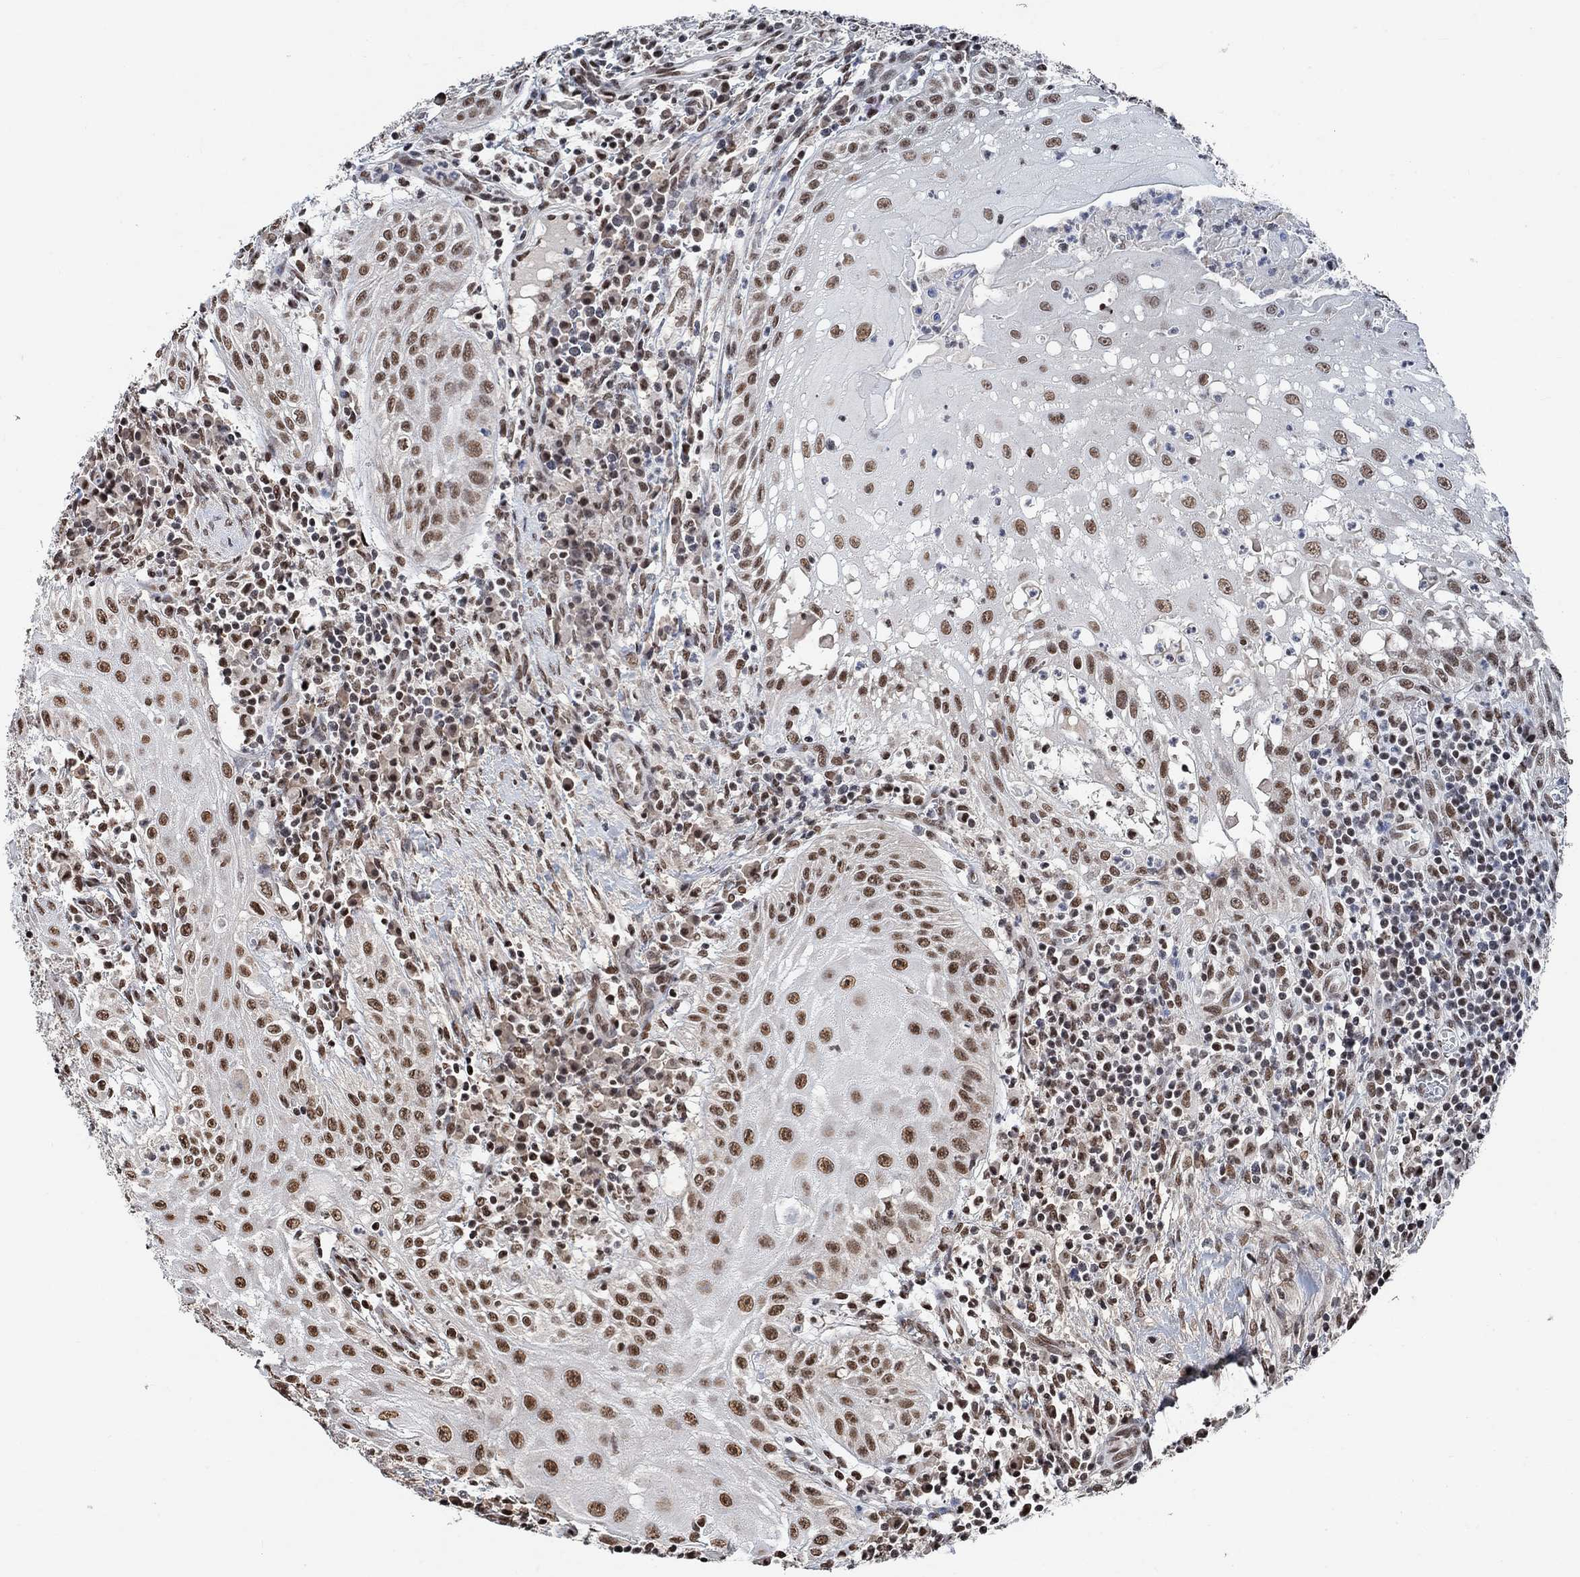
{"staining": {"intensity": "moderate", "quantity": ">75%", "location": "nuclear"}, "tissue": "head and neck cancer", "cell_type": "Tumor cells", "image_type": "cancer", "snomed": [{"axis": "morphology", "description": "Squamous cell carcinoma, NOS"}, {"axis": "topography", "description": "Oral tissue"}, {"axis": "topography", "description": "Head-Neck"}], "caption": "Immunohistochemical staining of human head and neck squamous cell carcinoma displays moderate nuclear protein expression in about >75% of tumor cells. Using DAB (3,3'-diaminobenzidine) (brown) and hematoxylin (blue) stains, captured at high magnification using brightfield microscopy.", "gene": "USP39", "patient": {"sex": "male", "age": 58}}